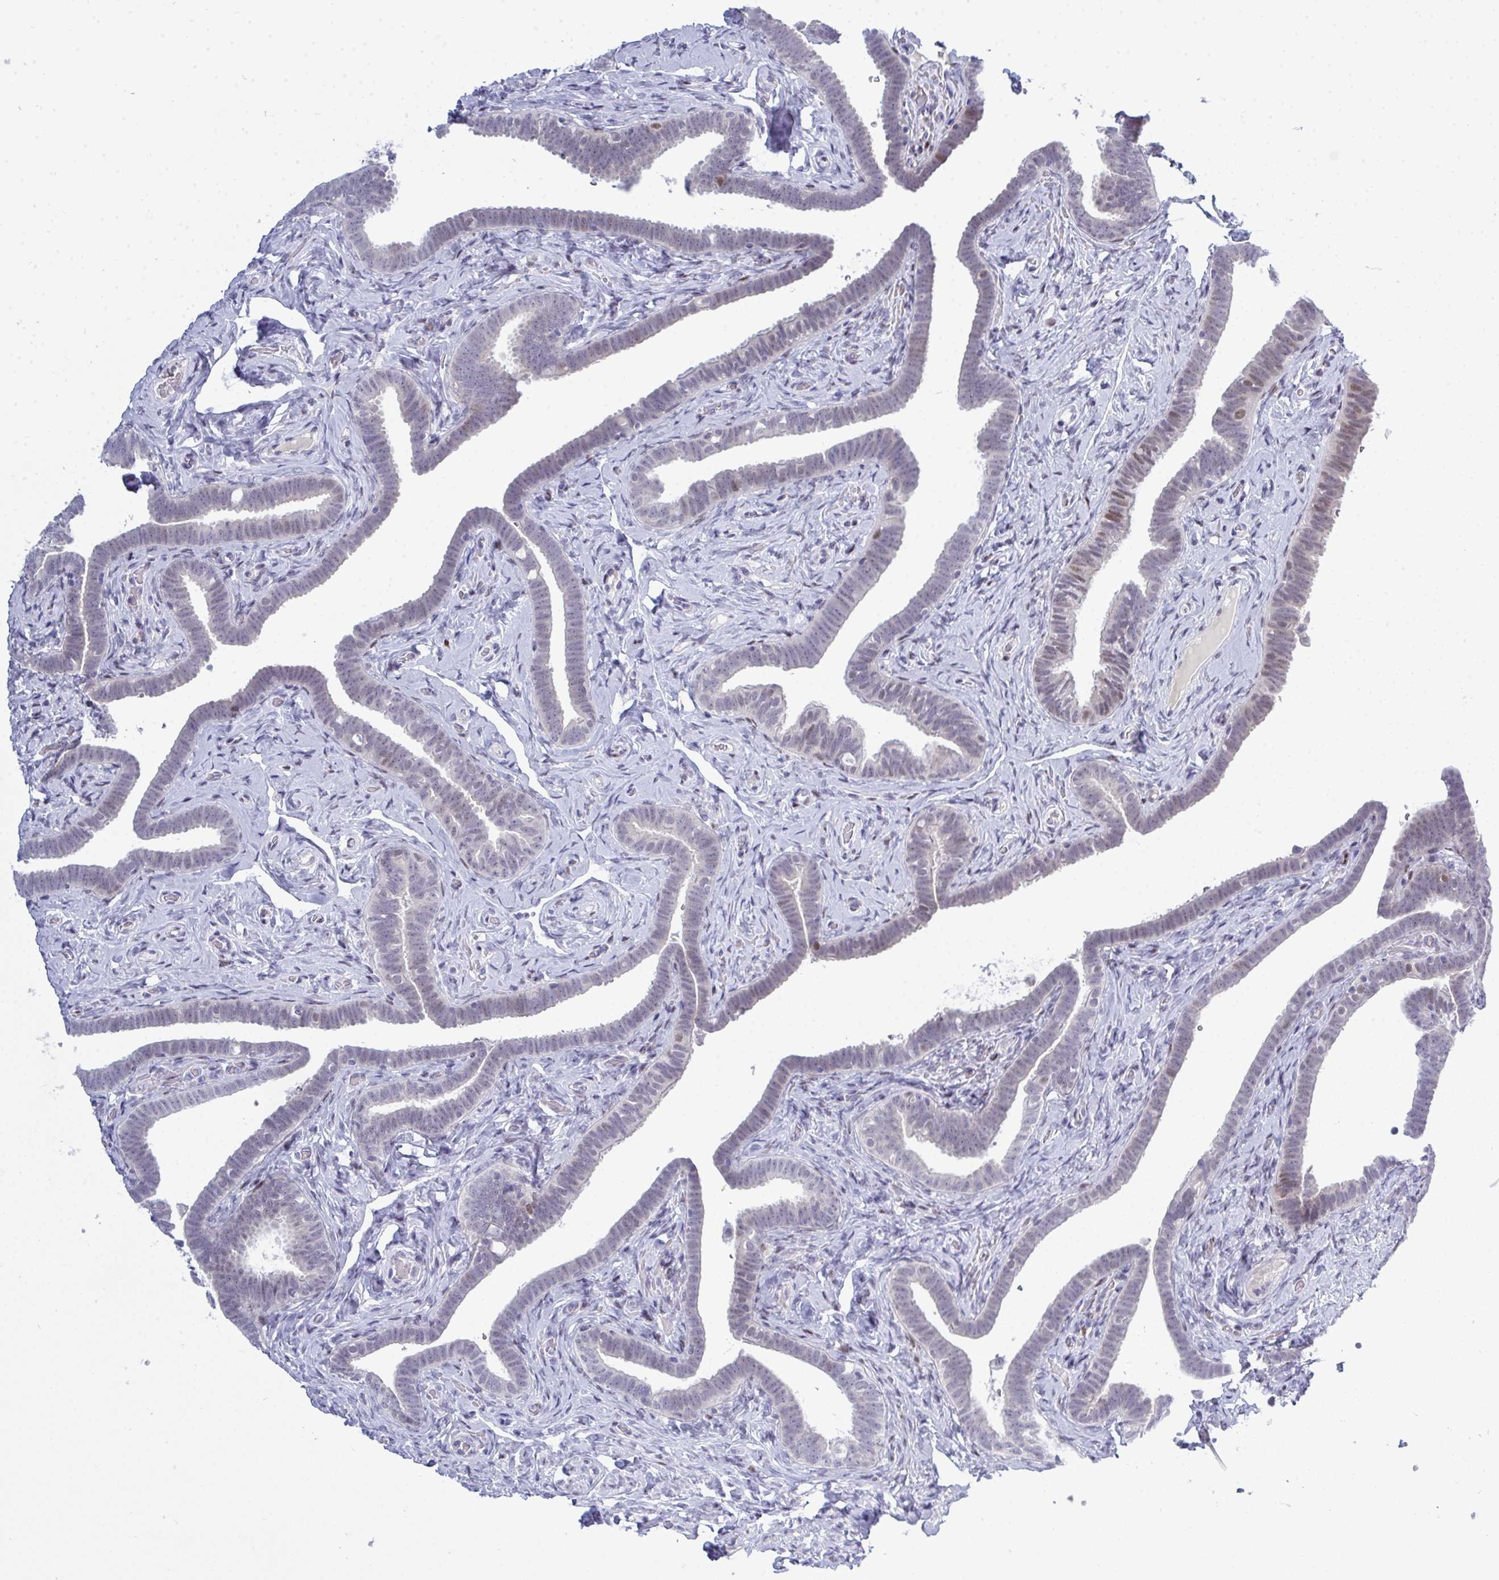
{"staining": {"intensity": "moderate", "quantity": "<25%", "location": "nuclear"}, "tissue": "fallopian tube", "cell_type": "Glandular cells", "image_type": "normal", "snomed": [{"axis": "morphology", "description": "Normal tissue, NOS"}, {"axis": "topography", "description": "Fallopian tube"}], "caption": "IHC image of unremarkable fallopian tube: fallopian tube stained using immunohistochemistry (IHC) exhibits low levels of moderate protein expression localized specifically in the nuclear of glandular cells, appearing as a nuclear brown color.", "gene": "TAB1", "patient": {"sex": "female", "age": 69}}